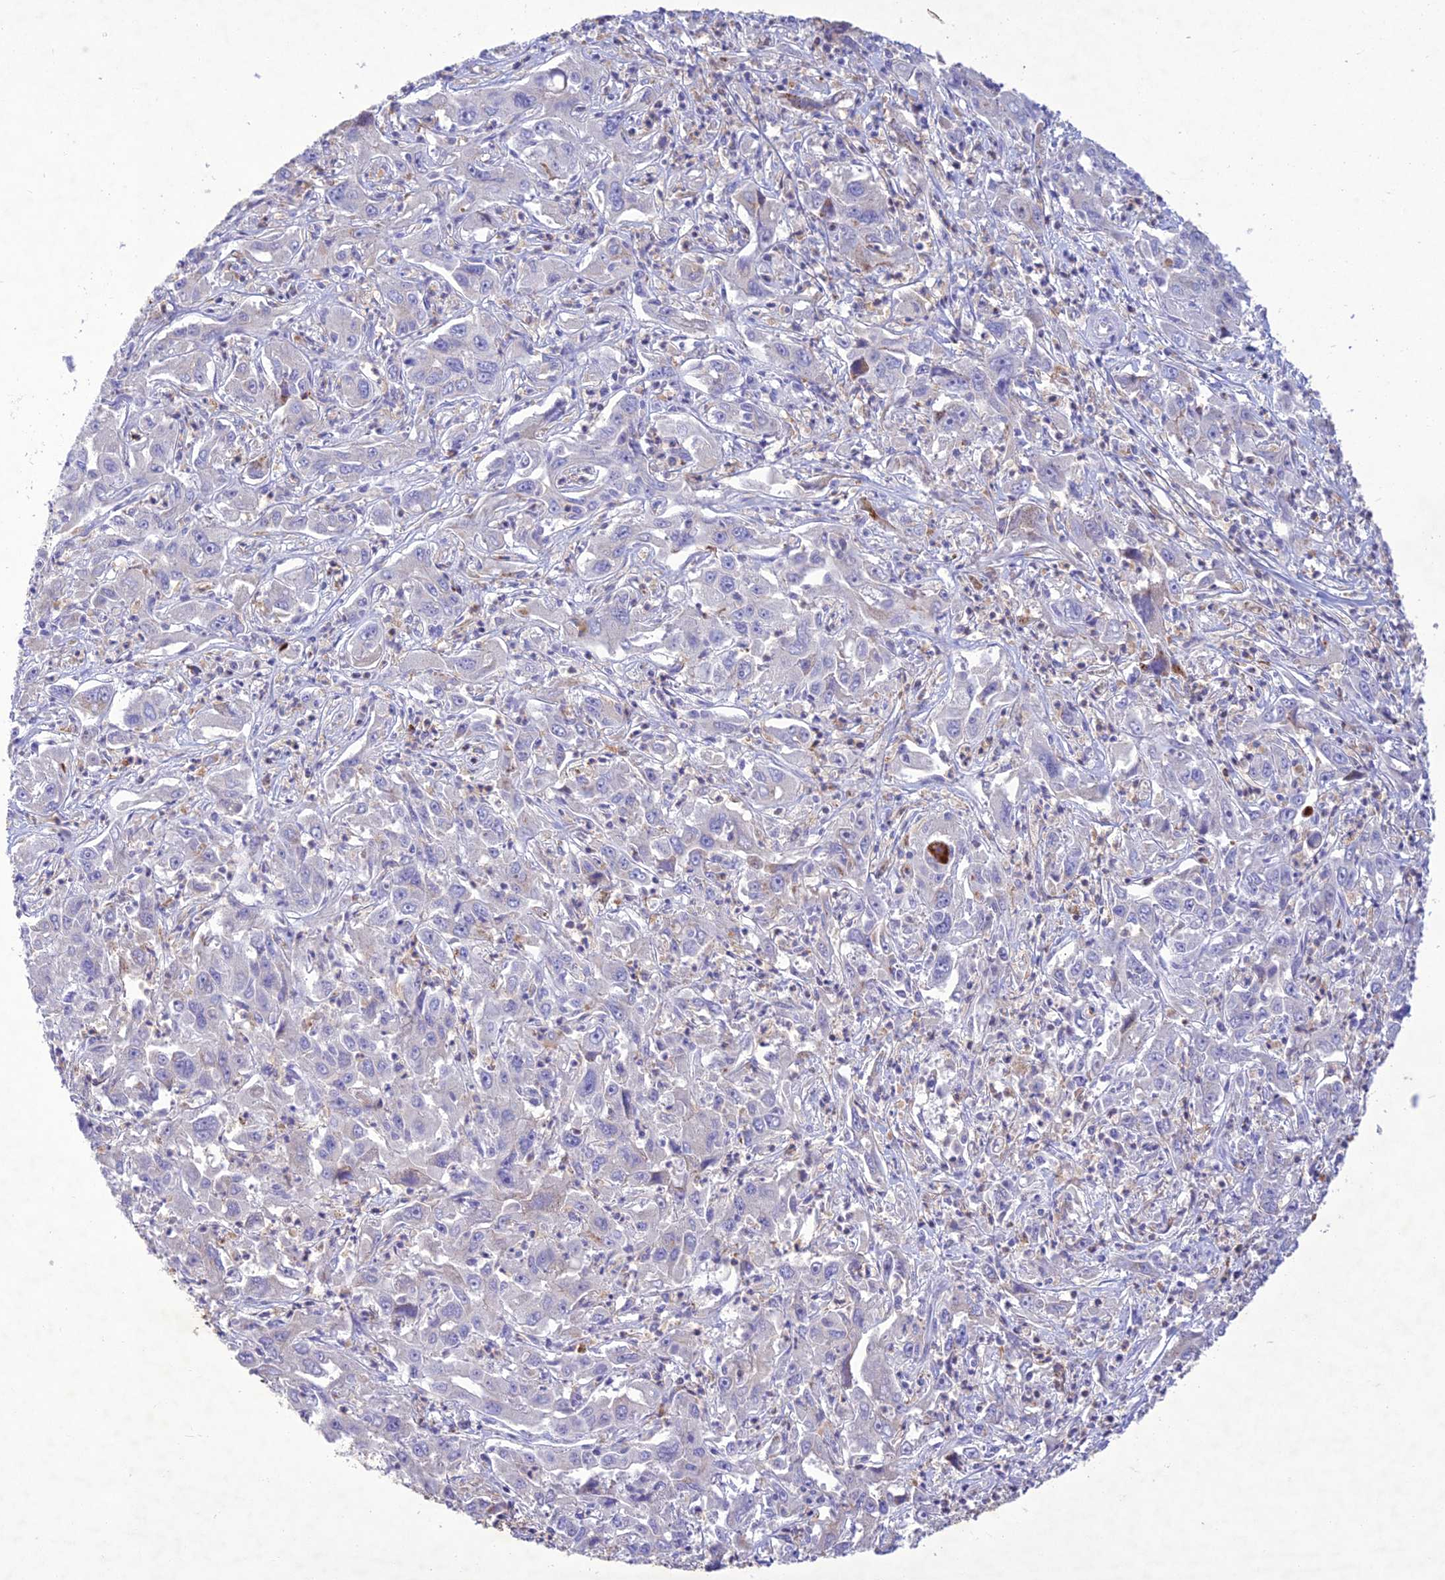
{"staining": {"intensity": "negative", "quantity": "none", "location": "none"}, "tissue": "liver cancer", "cell_type": "Tumor cells", "image_type": "cancer", "snomed": [{"axis": "morphology", "description": "Carcinoma, Hepatocellular, NOS"}, {"axis": "topography", "description": "Liver"}], "caption": "This is a photomicrograph of IHC staining of liver cancer (hepatocellular carcinoma), which shows no expression in tumor cells.", "gene": "SLC13A5", "patient": {"sex": "male", "age": 63}}